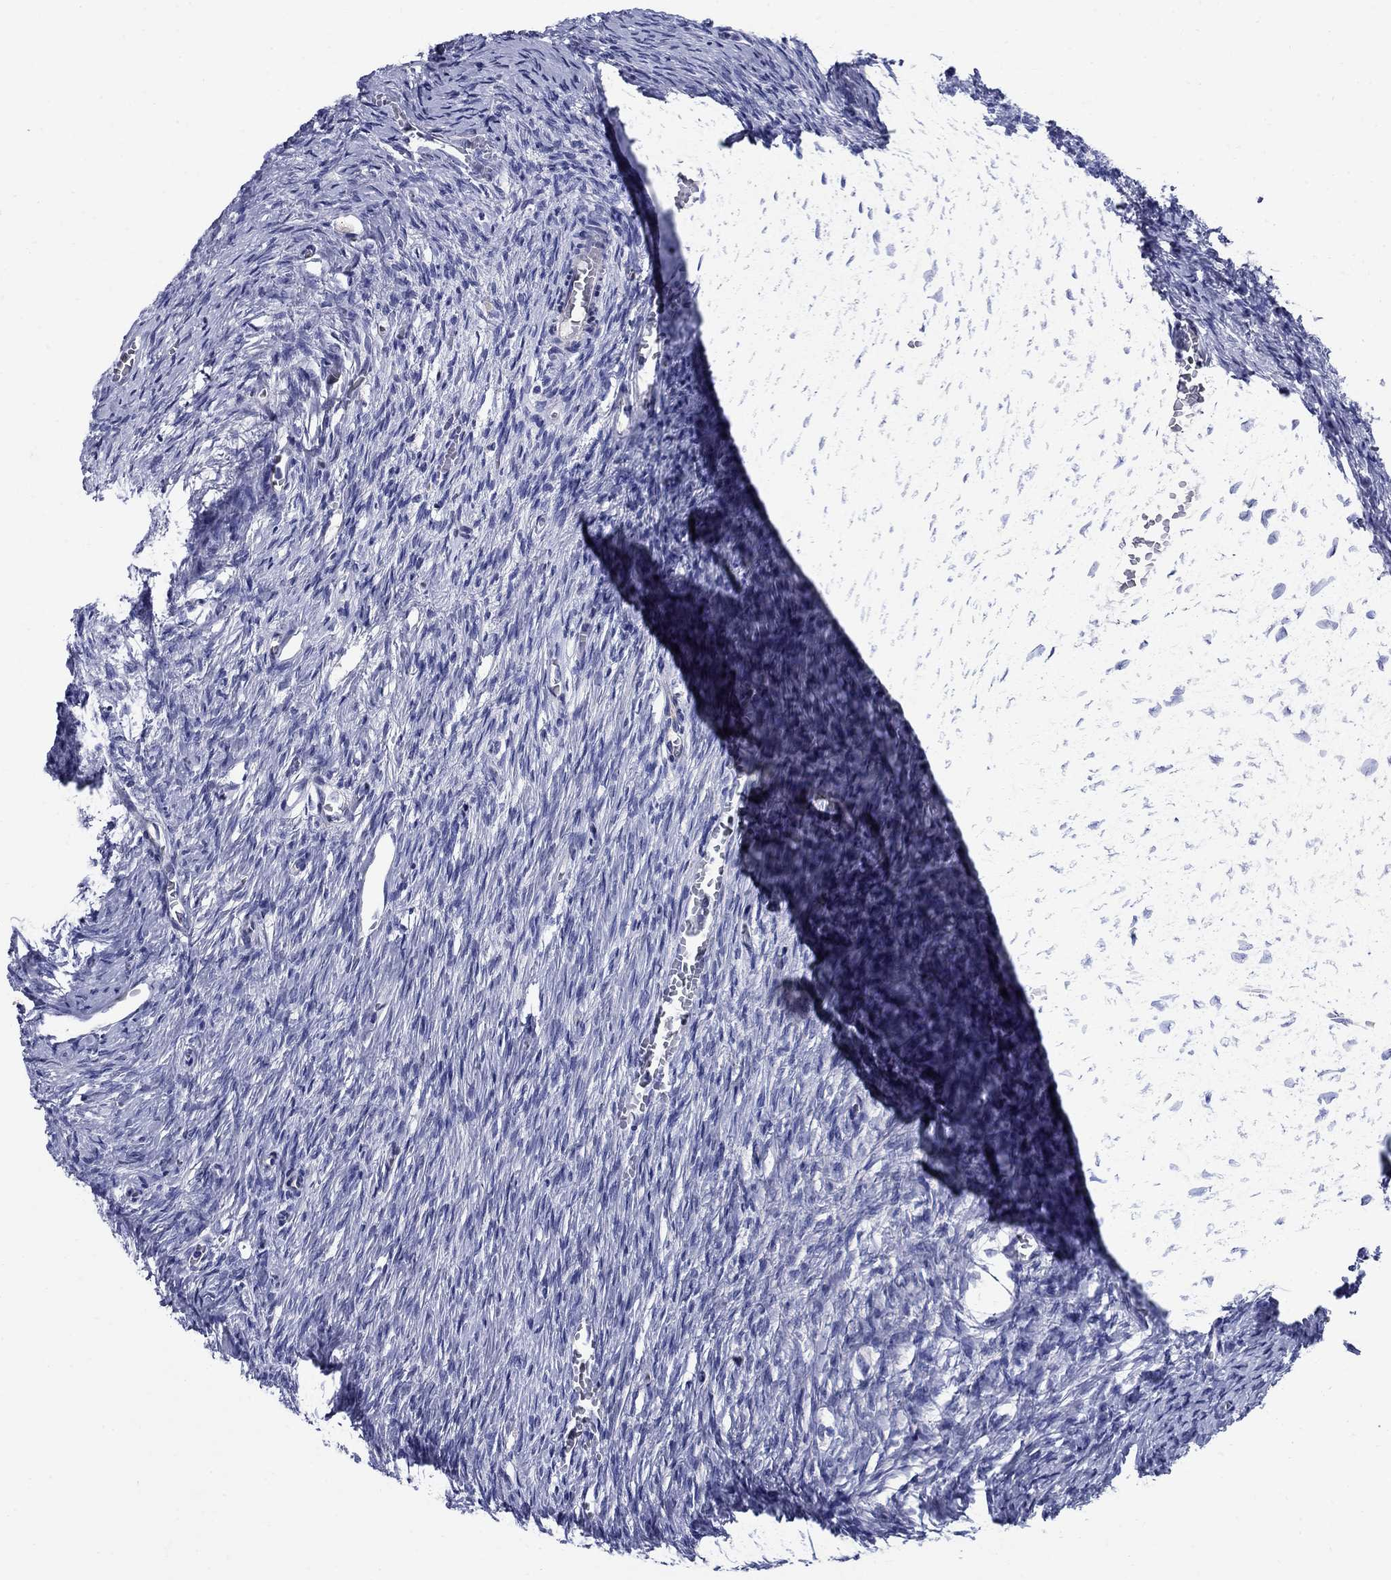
{"staining": {"intensity": "negative", "quantity": "none", "location": "none"}, "tissue": "ovary", "cell_type": "Ovarian stroma cells", "image_type": "normal", "snomed": [{"axis": "morphology", "description": "Normal tissue, NOS"}, {"axis": "topography", "description": "Ovary"}], "caption": "Immunohistochemical staining of unremarkable human ovary shows no significant staining in ovarian stroma cells. The staining was performed using DAB to visualize the protein expression in brown, while the nuclei were stained in blue with hematoxylin (Magnification: 20x).", "gene": "SMCP", "patient": {"sex": "female", "age": 39}}